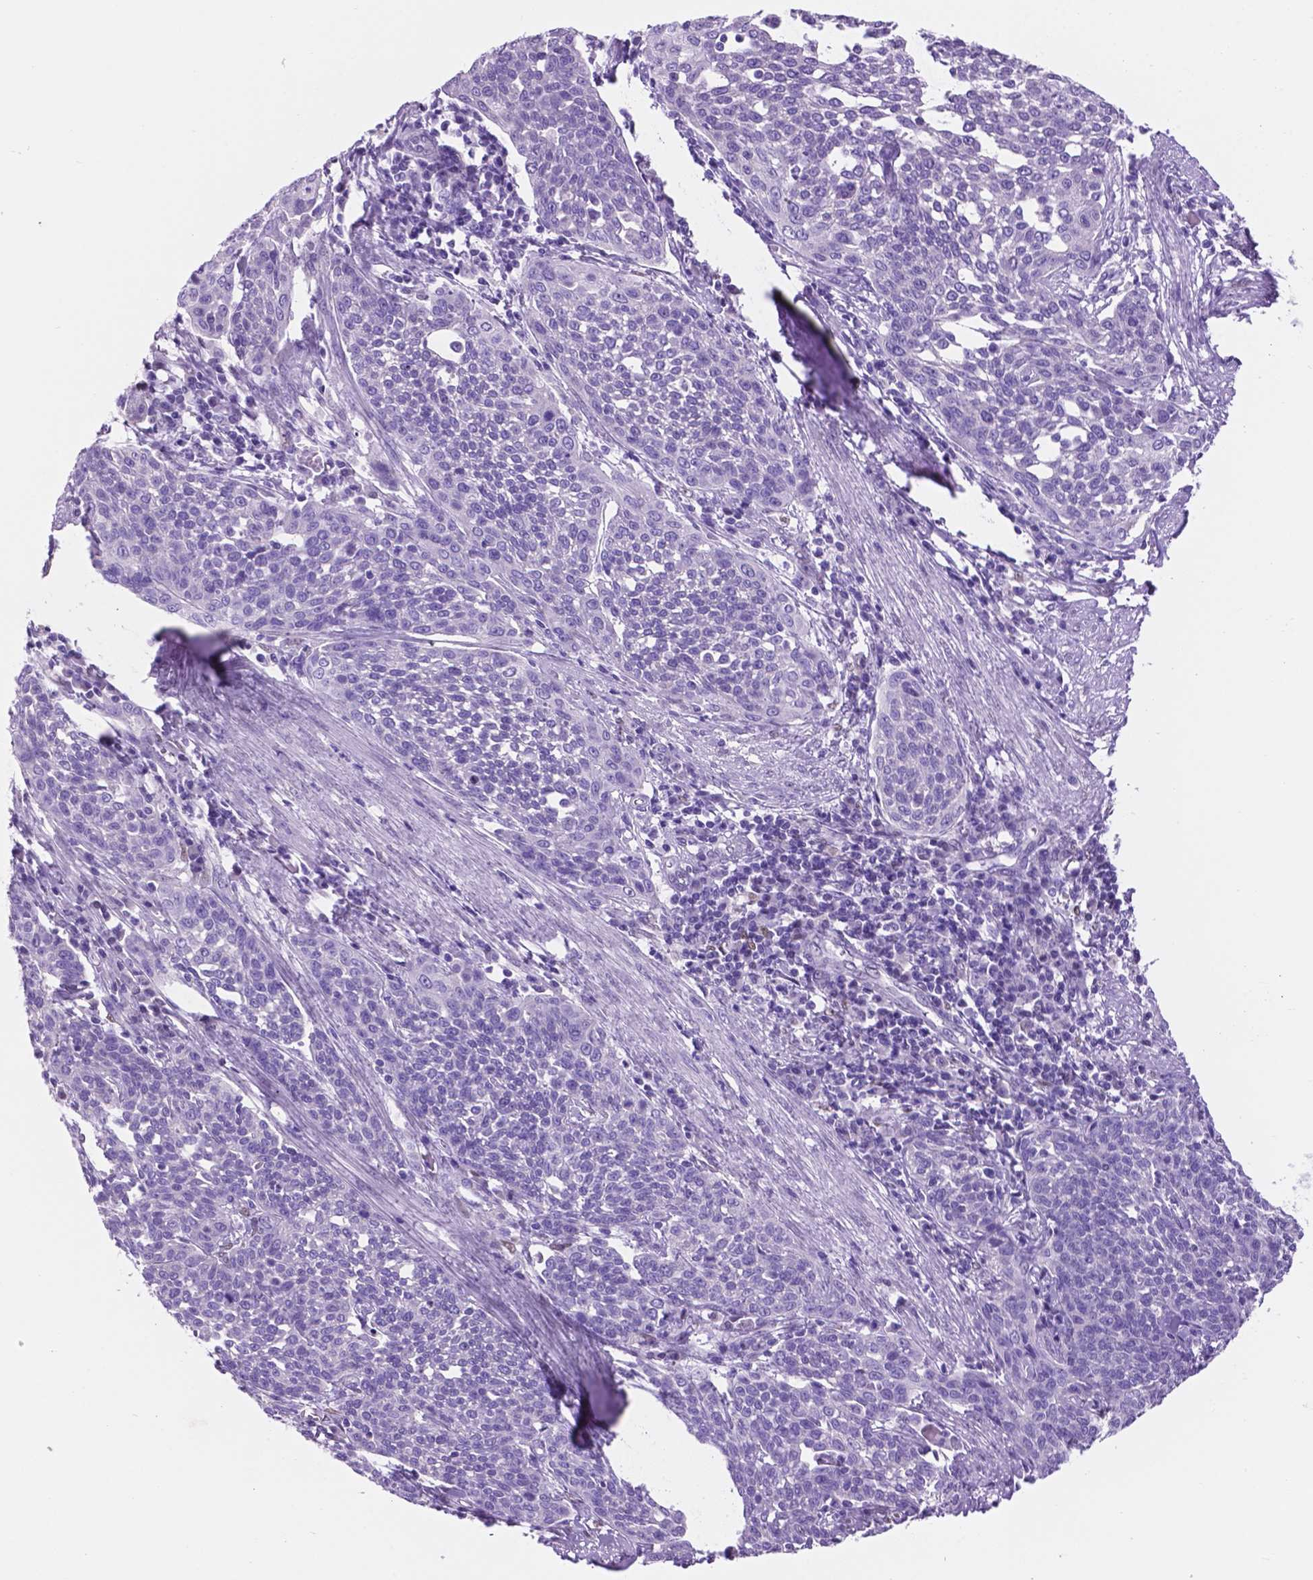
{"staining": {"intensity": "negative", "quantity": "none", "location": "none"}, "tissue": "cervical cancer", "cell_type": "Tumor cells", "image_type": "cancer", "snomed": [{"axis": "morphology", "description": "Squamous cell carcinoma, NOS"}, {"axis": "topography", "description": "Cervix"}], "caption": "The IHC histopathology image has no significant expression in tumor cells of cervical squamous cell carcinoma tissue.", "gene": "TMEM210", "patient": {"sex": "female", "age": 34}}